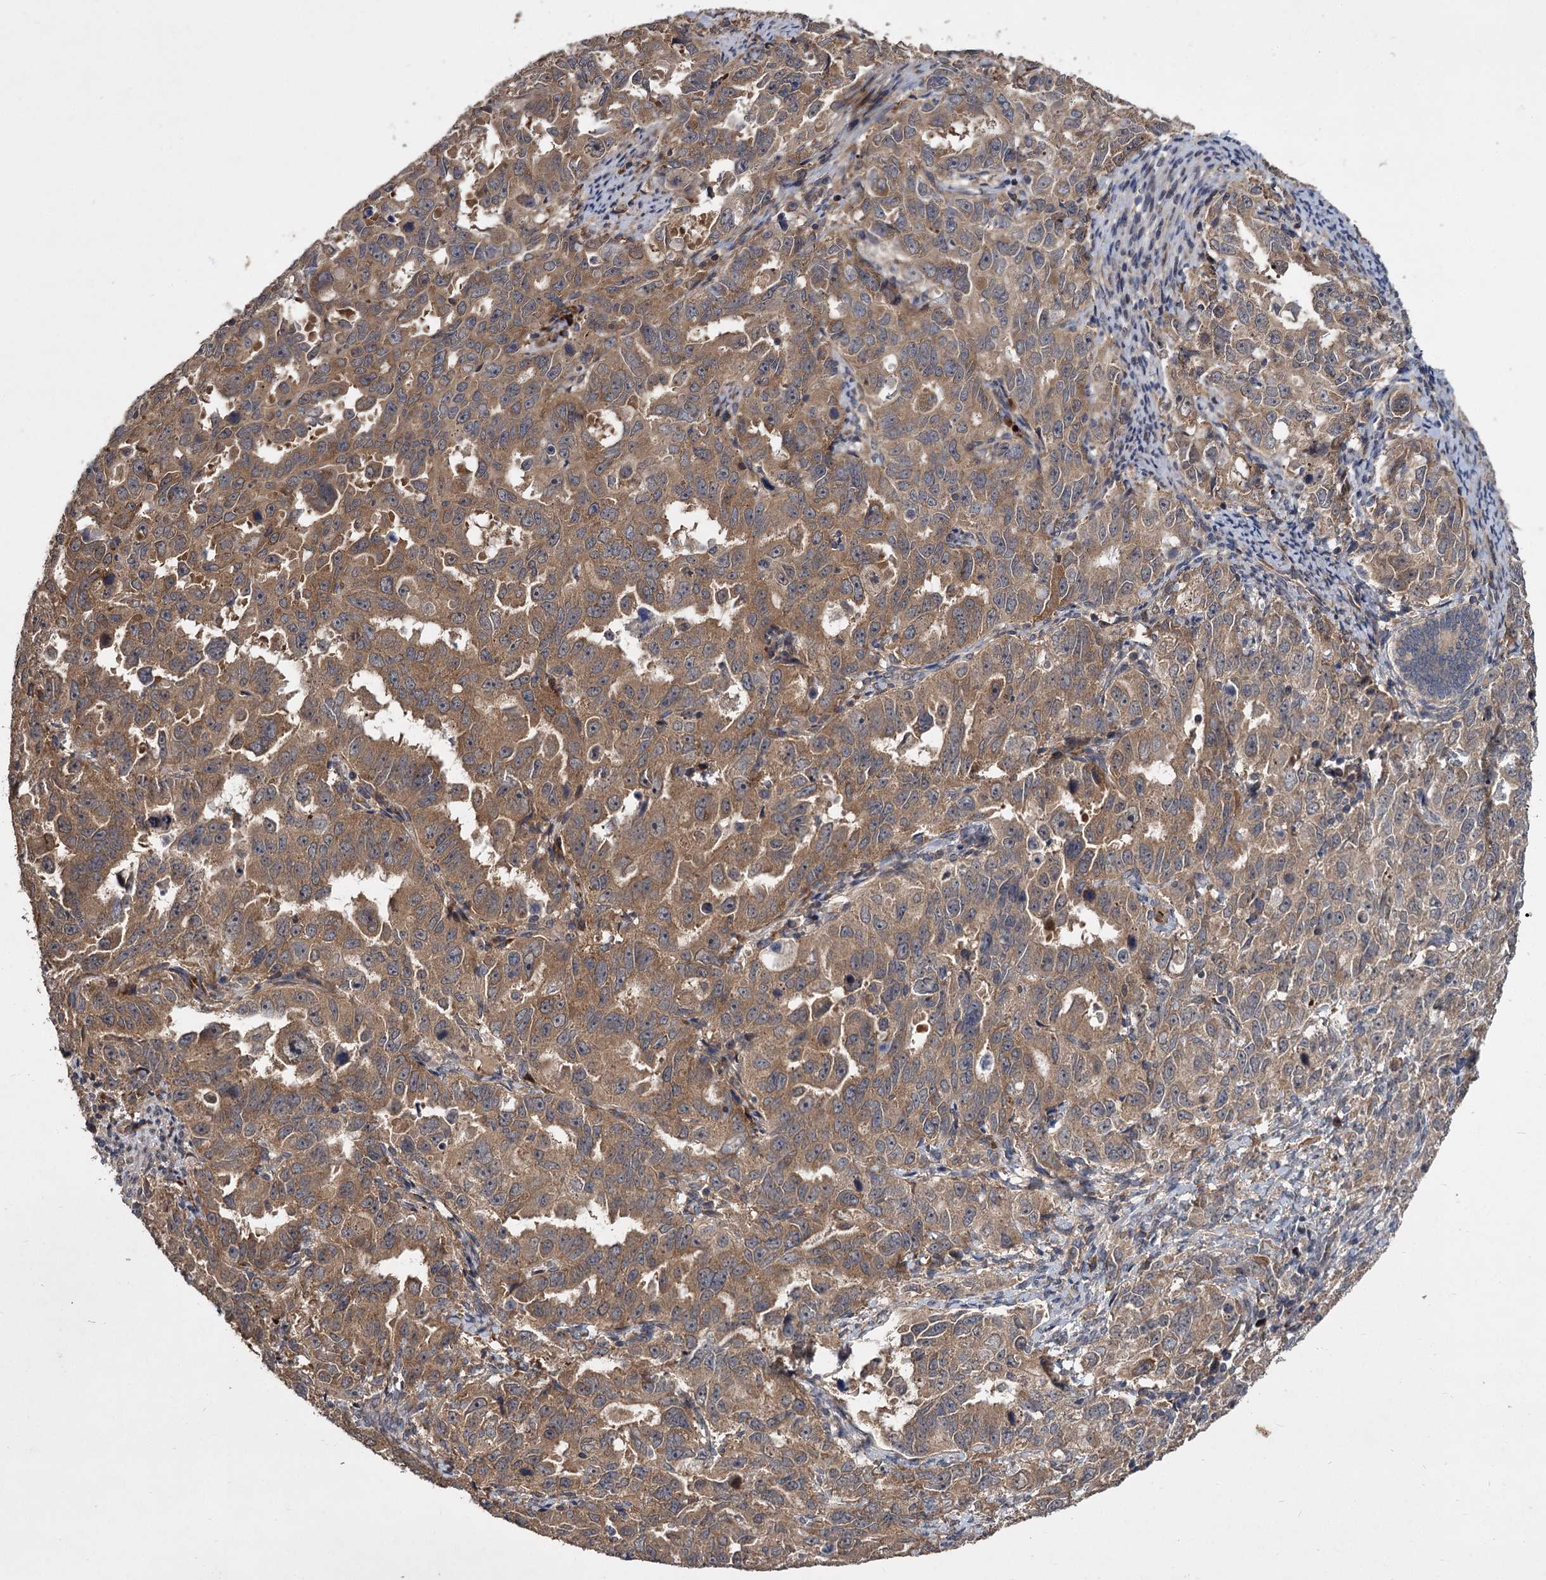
{"staining": {"intensity": "moderate", "quantity": ">75%", "location": "cytoplasmic/membranous"}, "tissue": "endometrial cancer", "cell_type": "Tumor cells", "image_type": "cancer", "snomed": [{"axis": "morphology", "description": "Adenocarcinoma, NOS"}, {"axis": "topography", "description": "Endometrium"}], "caption": "Immunohistochemistry (IHC) image of neoplastic tissue: endometrial cancer stained using IHC demonstrates medium levels of moderate protein expression localized specifically in the cytoplasmic/membranous of tumor cells, appearing as a cytoplasmic/membranous brown color.", "gene": "INPPL1", "patient": {"sex": "female", "age": 65}}